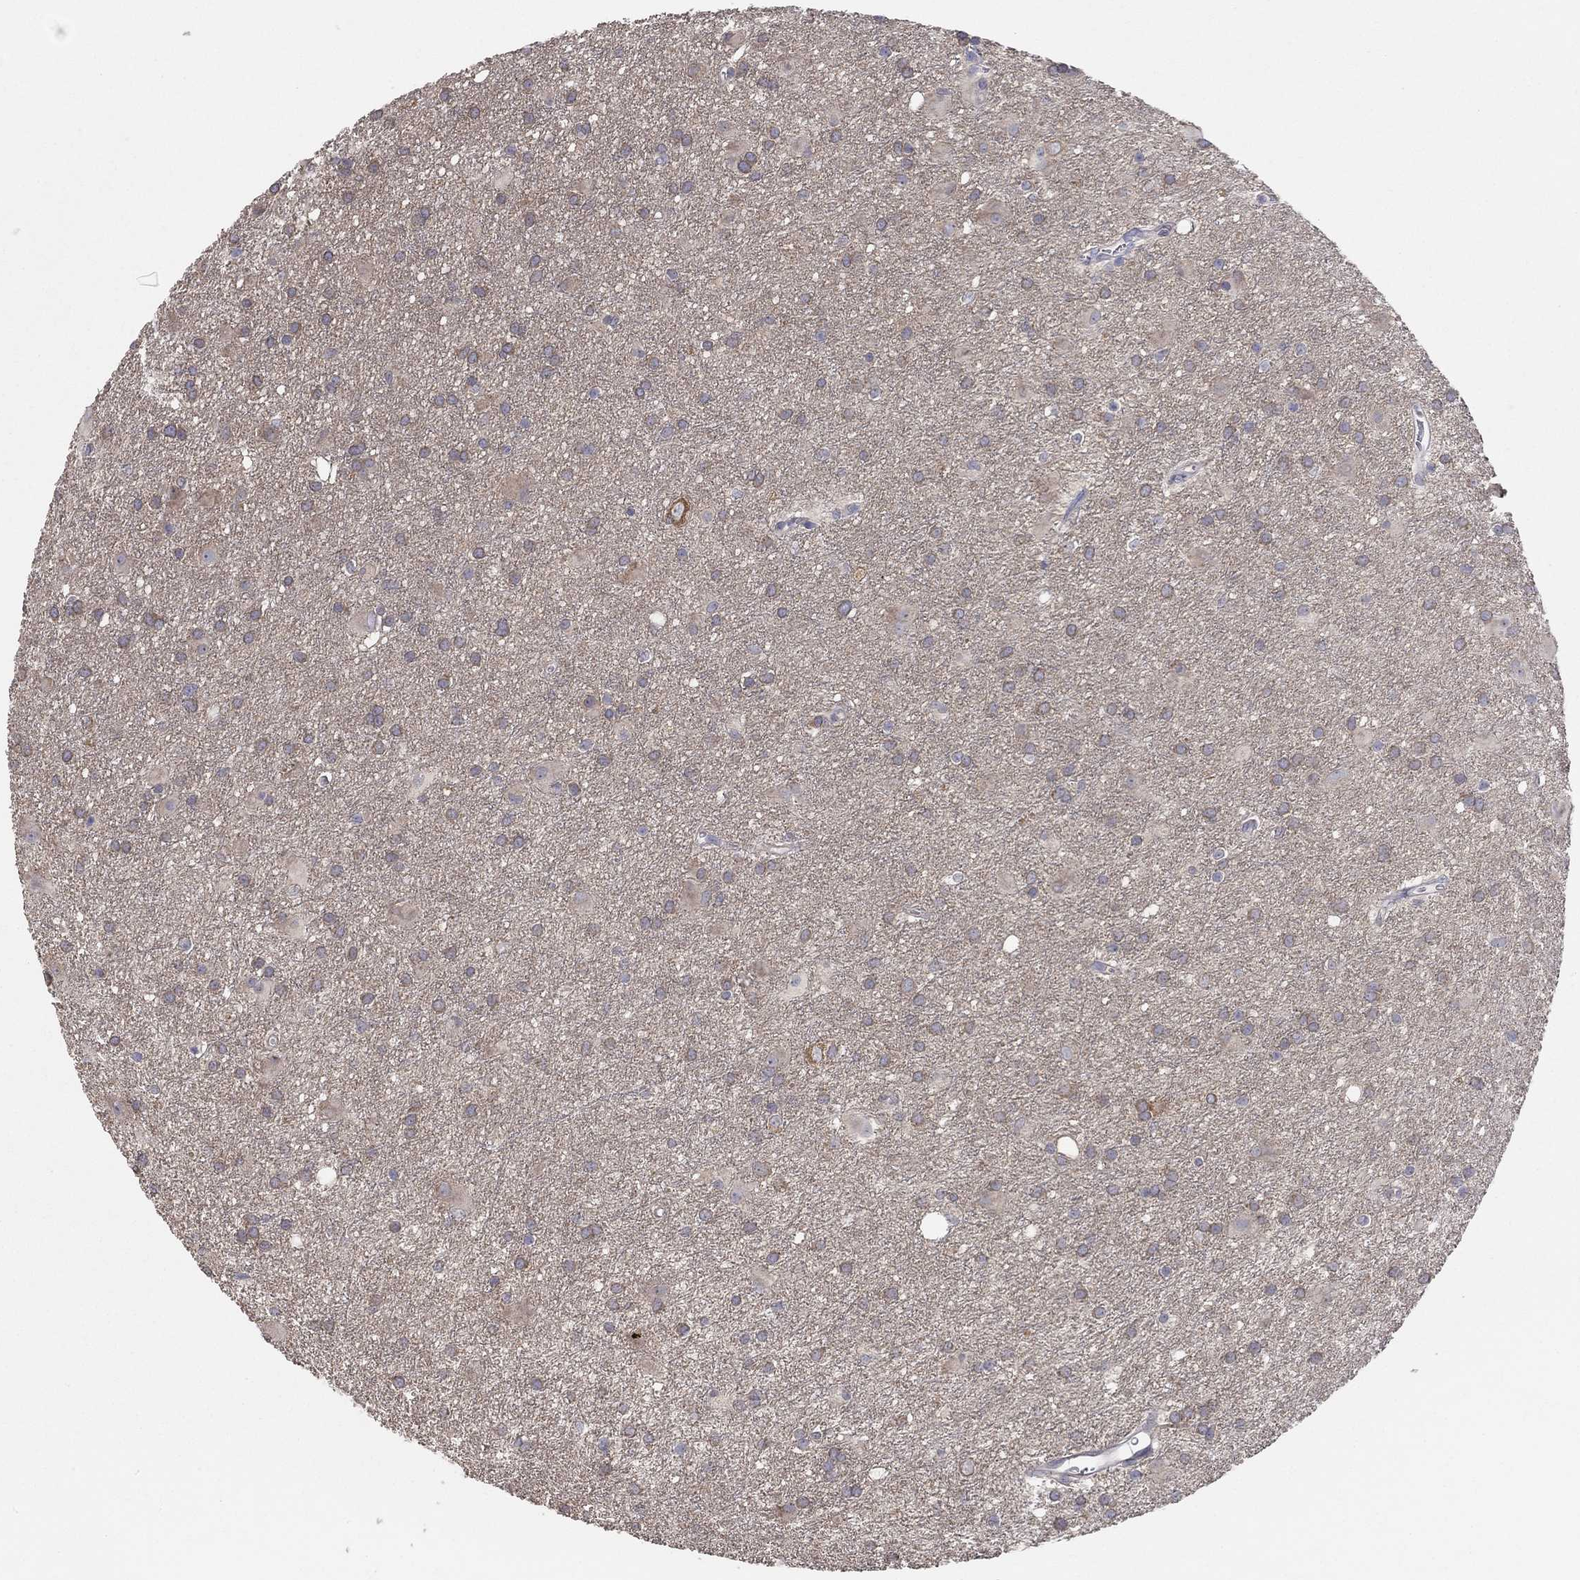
{"staining": {"intensity": "weak", "quantity": "25%-75%", "location": "cytoplasmic/membranous"}, "tissue": "glioma", "cell_type": "Tumor cells", "image_type": "cancer", "snomed": [{"axis": "morphology", "description": "Glioma, malignant, Low grade"}, {"axis": "topography", "description": "Brain"}], "caption": "Immunohistochemical staining of low-grade glioma (malignant) exhibits low levels of weak cytoplasmic/membranous expression in about 25%-75% of tumor cells. (DAB (3,3'-diaminobenzidine) IHC, brown staining for protein, blue staining for nuclei).", "gene": "DOCK3", "patient": {"sex": "male", "age": 58}}